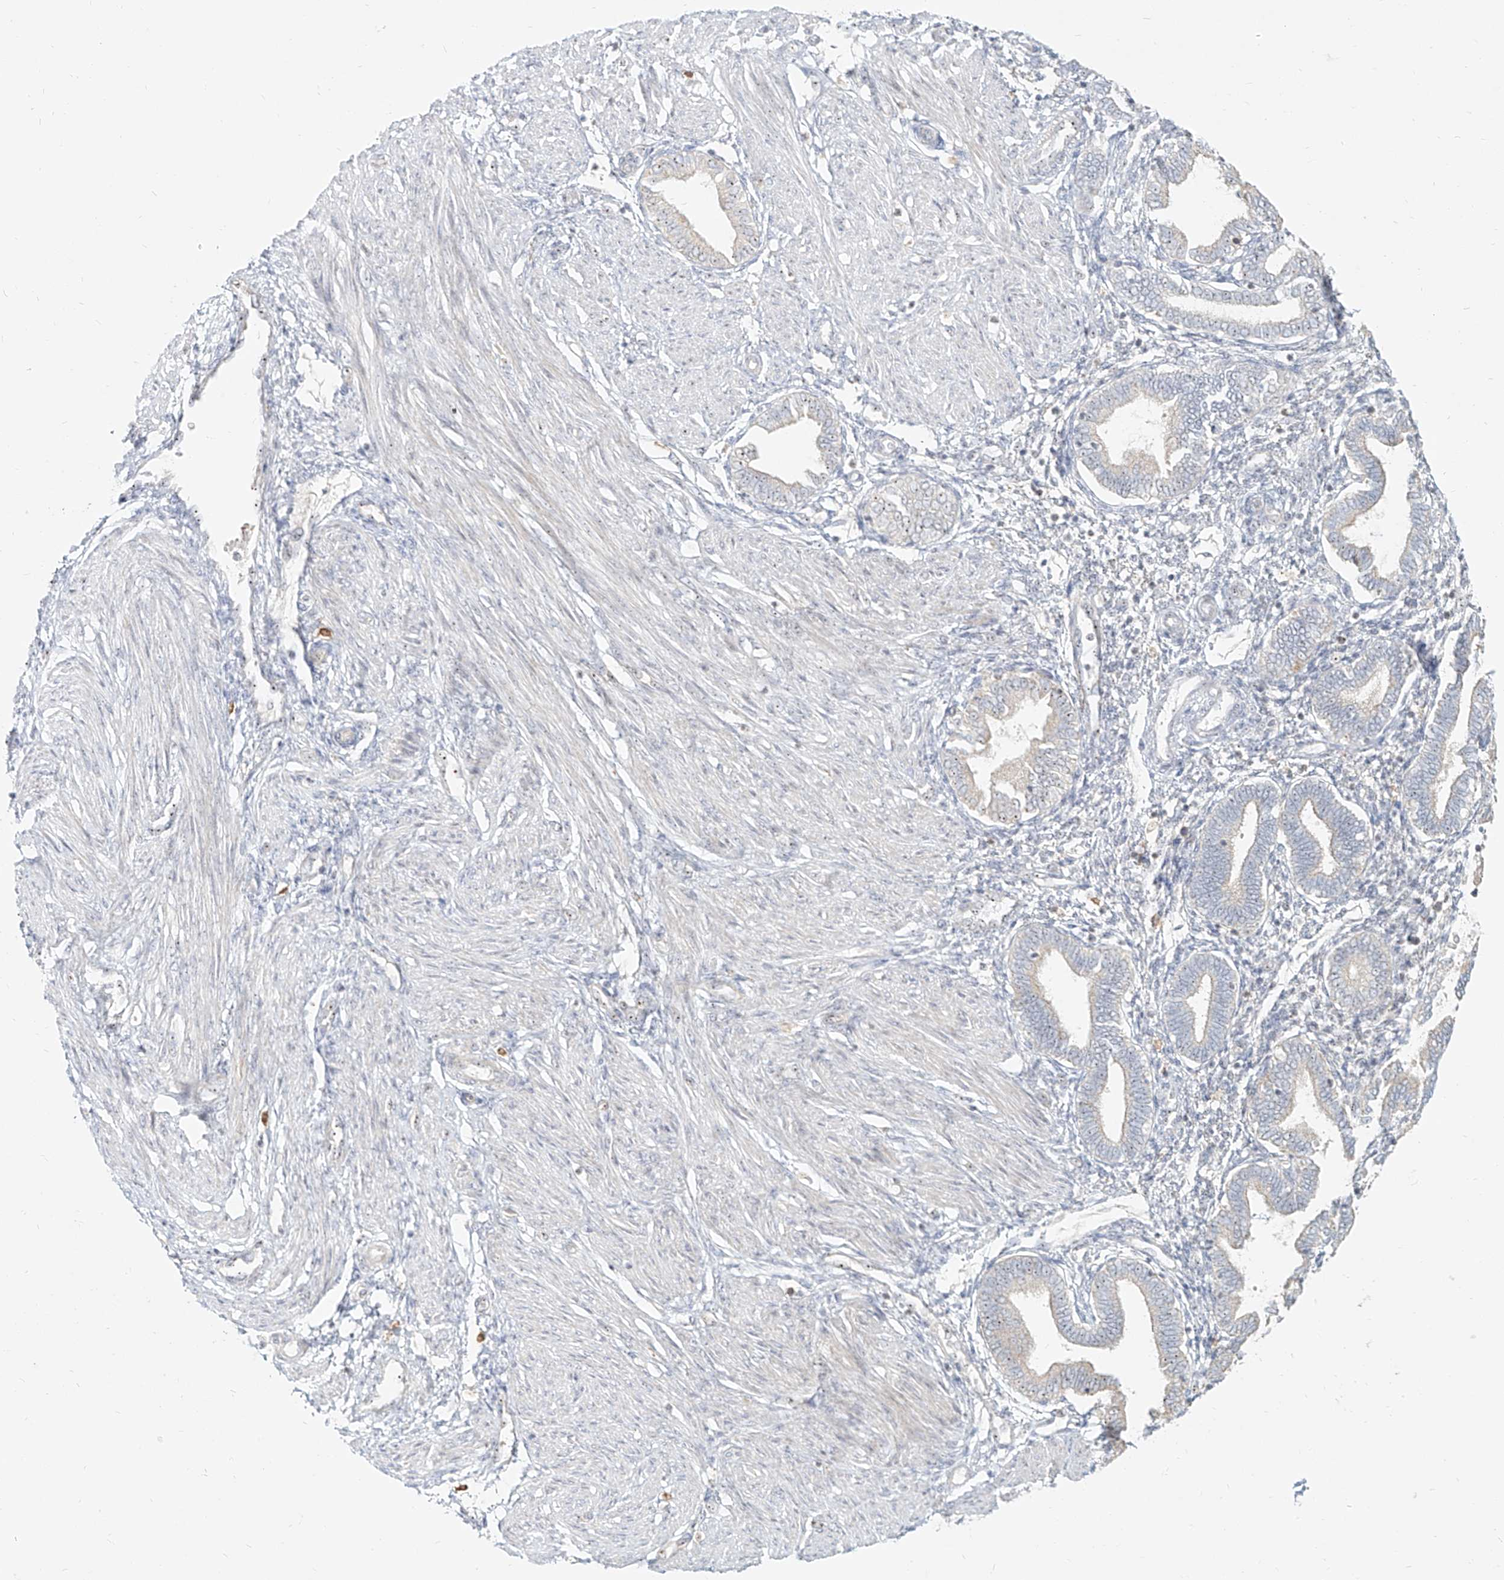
{"staining": {"intensity": "negative", "quantity": "none", "location": "none"}, "tissue": "endometrium", "cell_type": "Cells in endometrial stroma", "image_type": "normal", "snomed": [{"axis": "morphology", "description": "Normal tissue, NOS"}, {"axis": "topography", "description": "Endometrium"}], "caption": "High magnification brightfield microscopy of normal endometrium stained with DAB (3,3'-diaminobenzidine) (brown) and counterstained with hematoxylin (blue): cells in endometrial stroma show no significant expression. The staining was performed using DAB to visualize the protein expression in brown, while the nuclei were stained in blue with hematoxylin (Magnification: 20x).", "gene": "BYSL", "patient": {"sex": "female", "age": 53}}